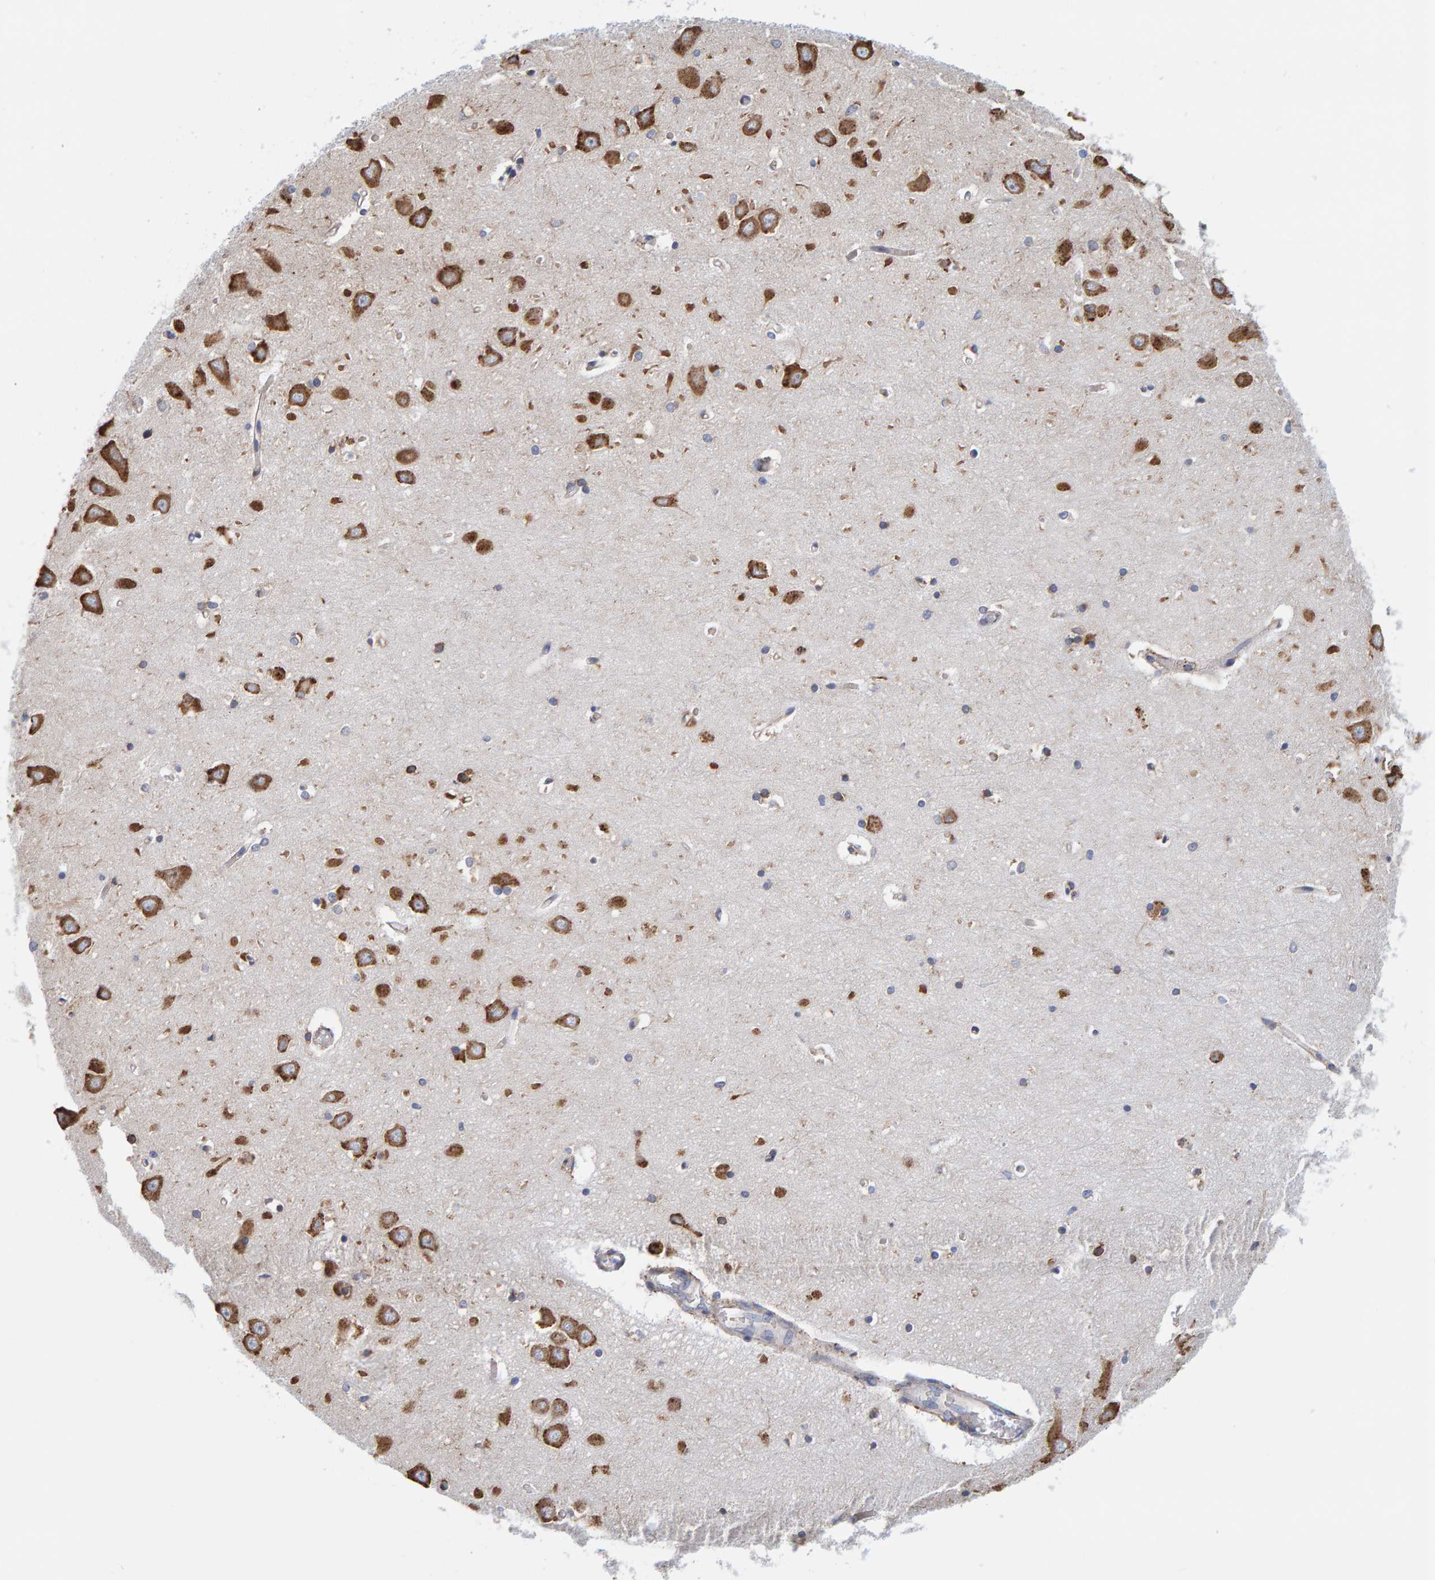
{"staining": {"intensity": "moderate", "quantity": "25%-75%", "location": "cytoplasmic/membranous"}, "tissue": "hippocampus", "cell_type": "Glial cells", "image_type": "normal", "snomed": [{"axis": "morphology", "description": "Normal tissue, NOS"}, {"axis": "topography", "description": "Hippocampus"}], "caption": "Protein expression analysis of unremarkable hippocampus displays moderate cytoplasmic/membranous positivity in approximately 25%-75% of glial cells. The staining is performed using DAB (3,3'-diaminobenzidine) brown chromogen to label protein expression. The nuclei are counter-stained blue using hematoxylin.", "gene": "SGPL1", "patient": {"sex": "male", "age": 70}}